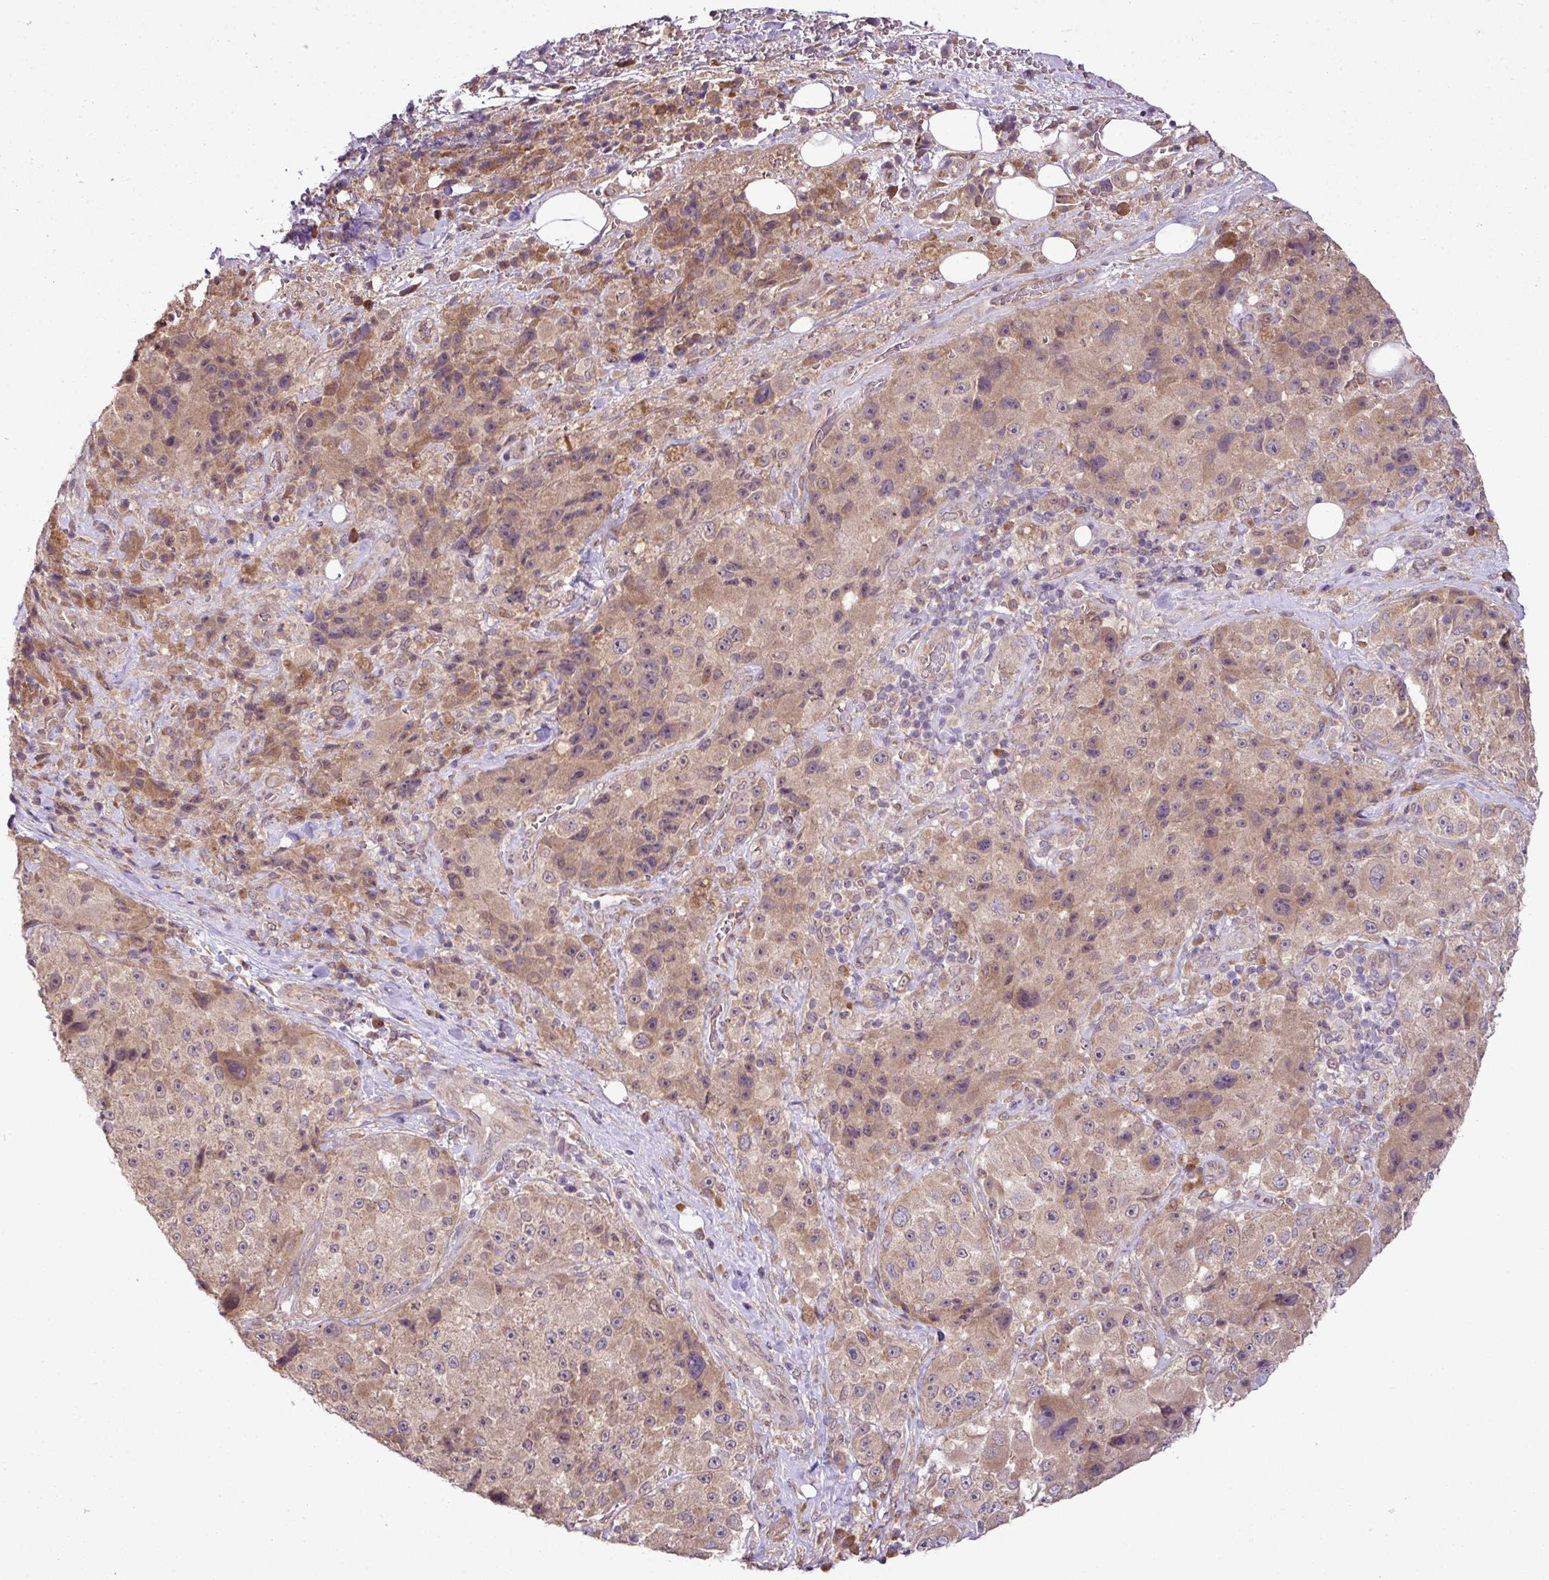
{"staining": {"intensity": "moderate", "quantity": "<25%", "location": "cytoplasmic/membranous"}, "tissue": "melanoma", "cell_type": "Tumor cells", "image_type": "cancer", "snomed": [{"axis": "morphology", "description": "Malignant melanoma, Metastatic site"}, {"axis": "topography", "description": "Lymph node"}], "caption": "High-magnification brightfield microscopy of melanoma stained with DAB (brown) and counterstained with hematoxylin (blue). tumor cells exhibit moderate cytoplasmic/membranous staining is seen in about<25% of cells. The staining is performed using DAB brown chromogen to label protein expression. The nuclei are counter-stained blue using hematoxylin.", "gene": "DNAAF4", "patient": {"sex": "male", "age": 62}}